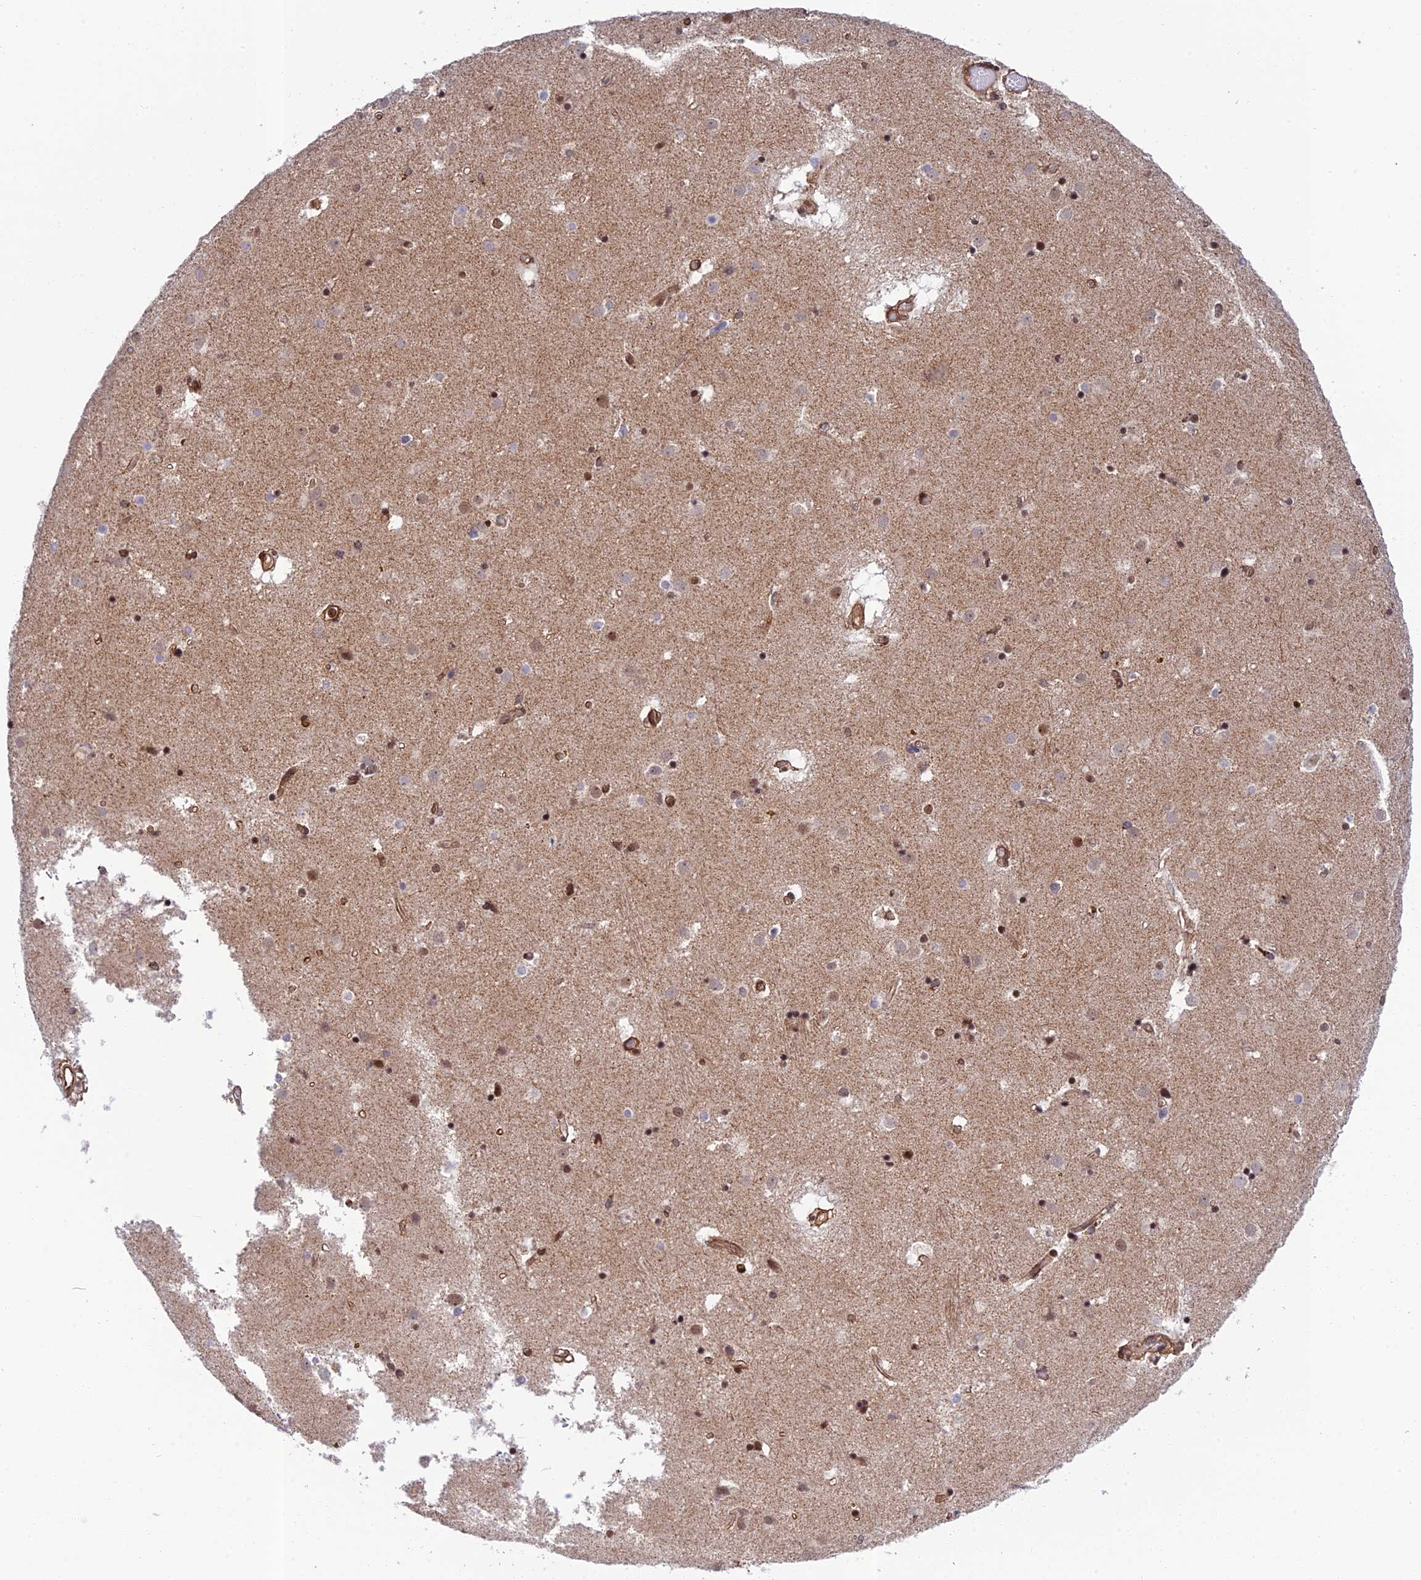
{"staining": {"intensity": "moderate", "quantity": "25%-75%", "location": "nuclear"}, "tissue": "caudate", "cell_type": "Glial cells", "image_type": "normal", "snomed": [{"axis": "morphology", "description": "Normal tissue, NOS"}, {"axis": "topography", "description": "Lateral ventricle wall"}], "caption": "This histopathology image displays normal caudate stained with IHC to label a protein in brown. The nuclear of glial cells show moderate positivity for the protein. Nuclei are counter-stained blue.", "gene": "REXO1", "patient": {"sex": "male", "age": 70}}